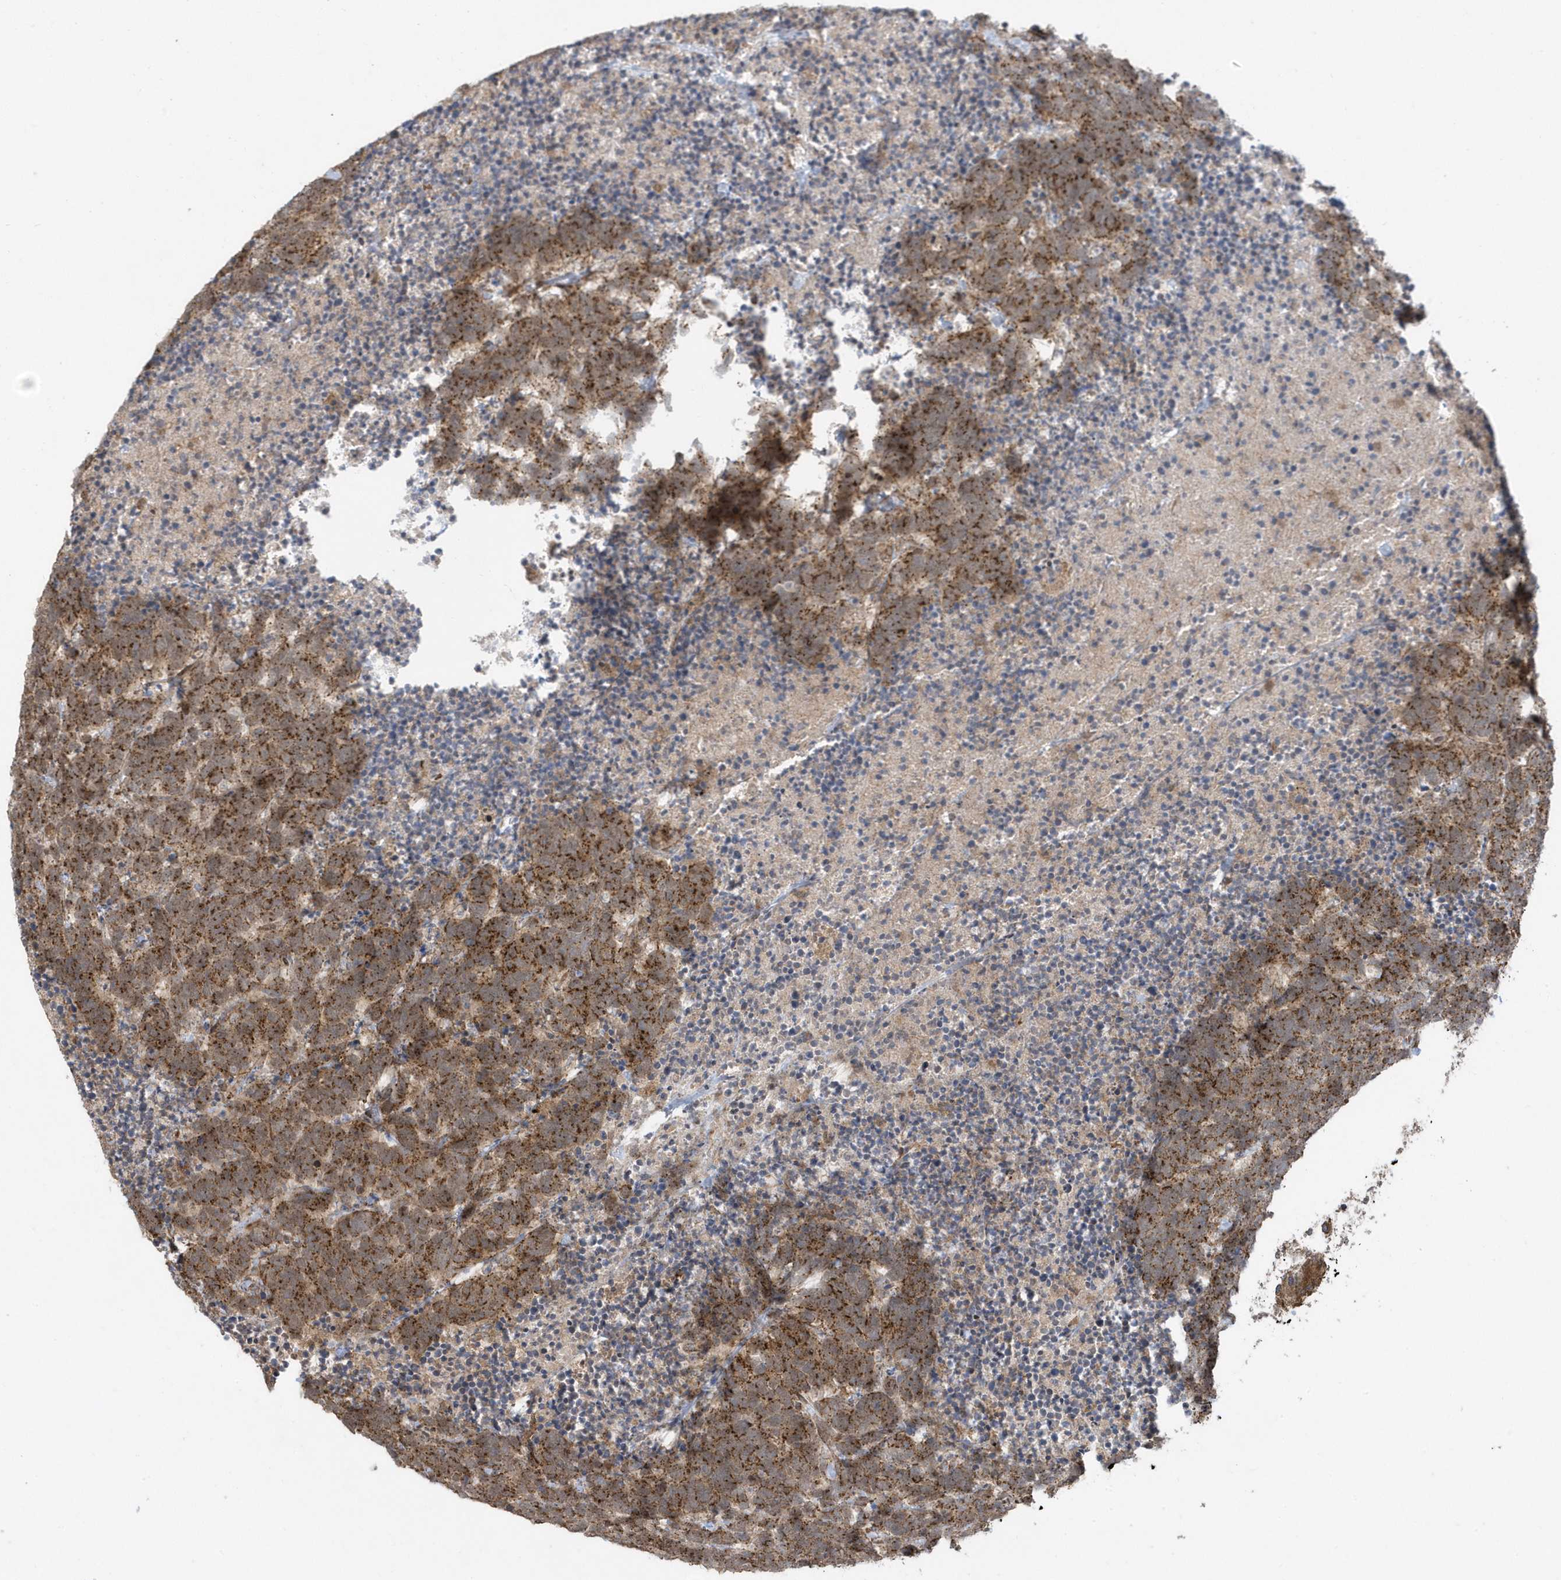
{"staining": {"intensity": "moderate", "quantity": ">75%", "location": "cytoplasmic/membranous"}, "tissue": "carcinoid", "cell_type": "Tumor cells", "image_type": "cancer", "snomed": [{"axis": "morphology", "description": "Carcinoma, NOS"}, {"axis": "morphology", "description": "Carcinoid, malignant, NOS"}, {"axis": "topography", "description": "Urinary bladder"}], "caption": "About >75% of tumor cells in human malignant carcinoid exhibit moderate cytoplasmic/membranous protein expression as visualized by brown immunohistochemical staining.", "gene": "STAMBP", "patient": {"sex": "male", "age": 57}}